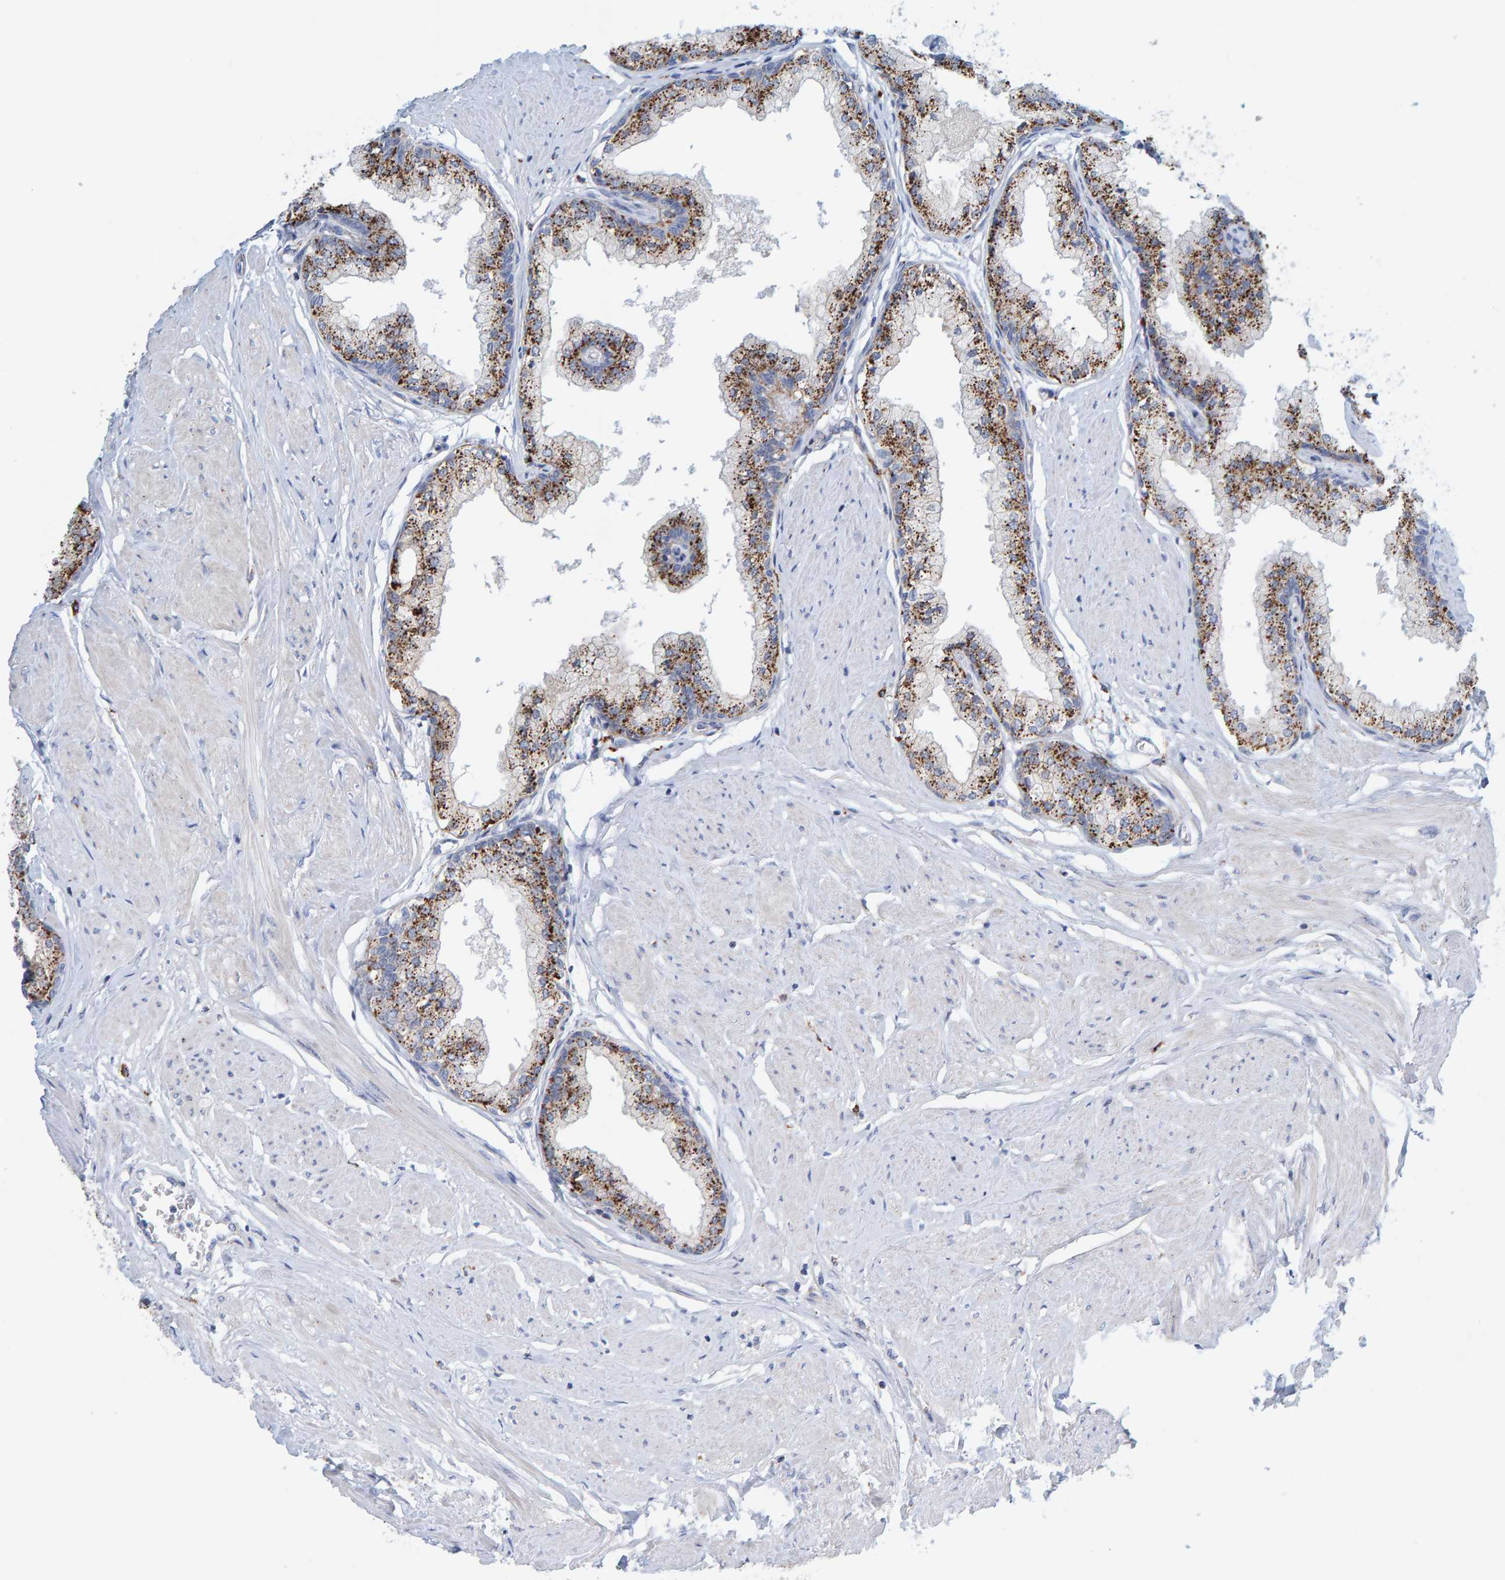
{"staining": {"intensity": "moderate", "quantity": ">75%", "location": "cytoplasmic/membranous"}, "tissue": "seminal vesicle", "cell_type": "Glandular cells", "image_type": "normal", "snomed": [{"axis": "morphology", "description": "Normal tissue, NOS"}, {"axis": "topography", "description": "Prostate"}, {"axis": "topography", "description": "Seminal veicle"}], "caption": "A histopathology image showing moderate cytoplasmic/membranous positivity in approximately >75% of glandular cells in normal seminal vesicle, as visualized by brown immunohistochemical staining.", "gene": "BIN3", "patient": {"sex": "male", "age": 60}}